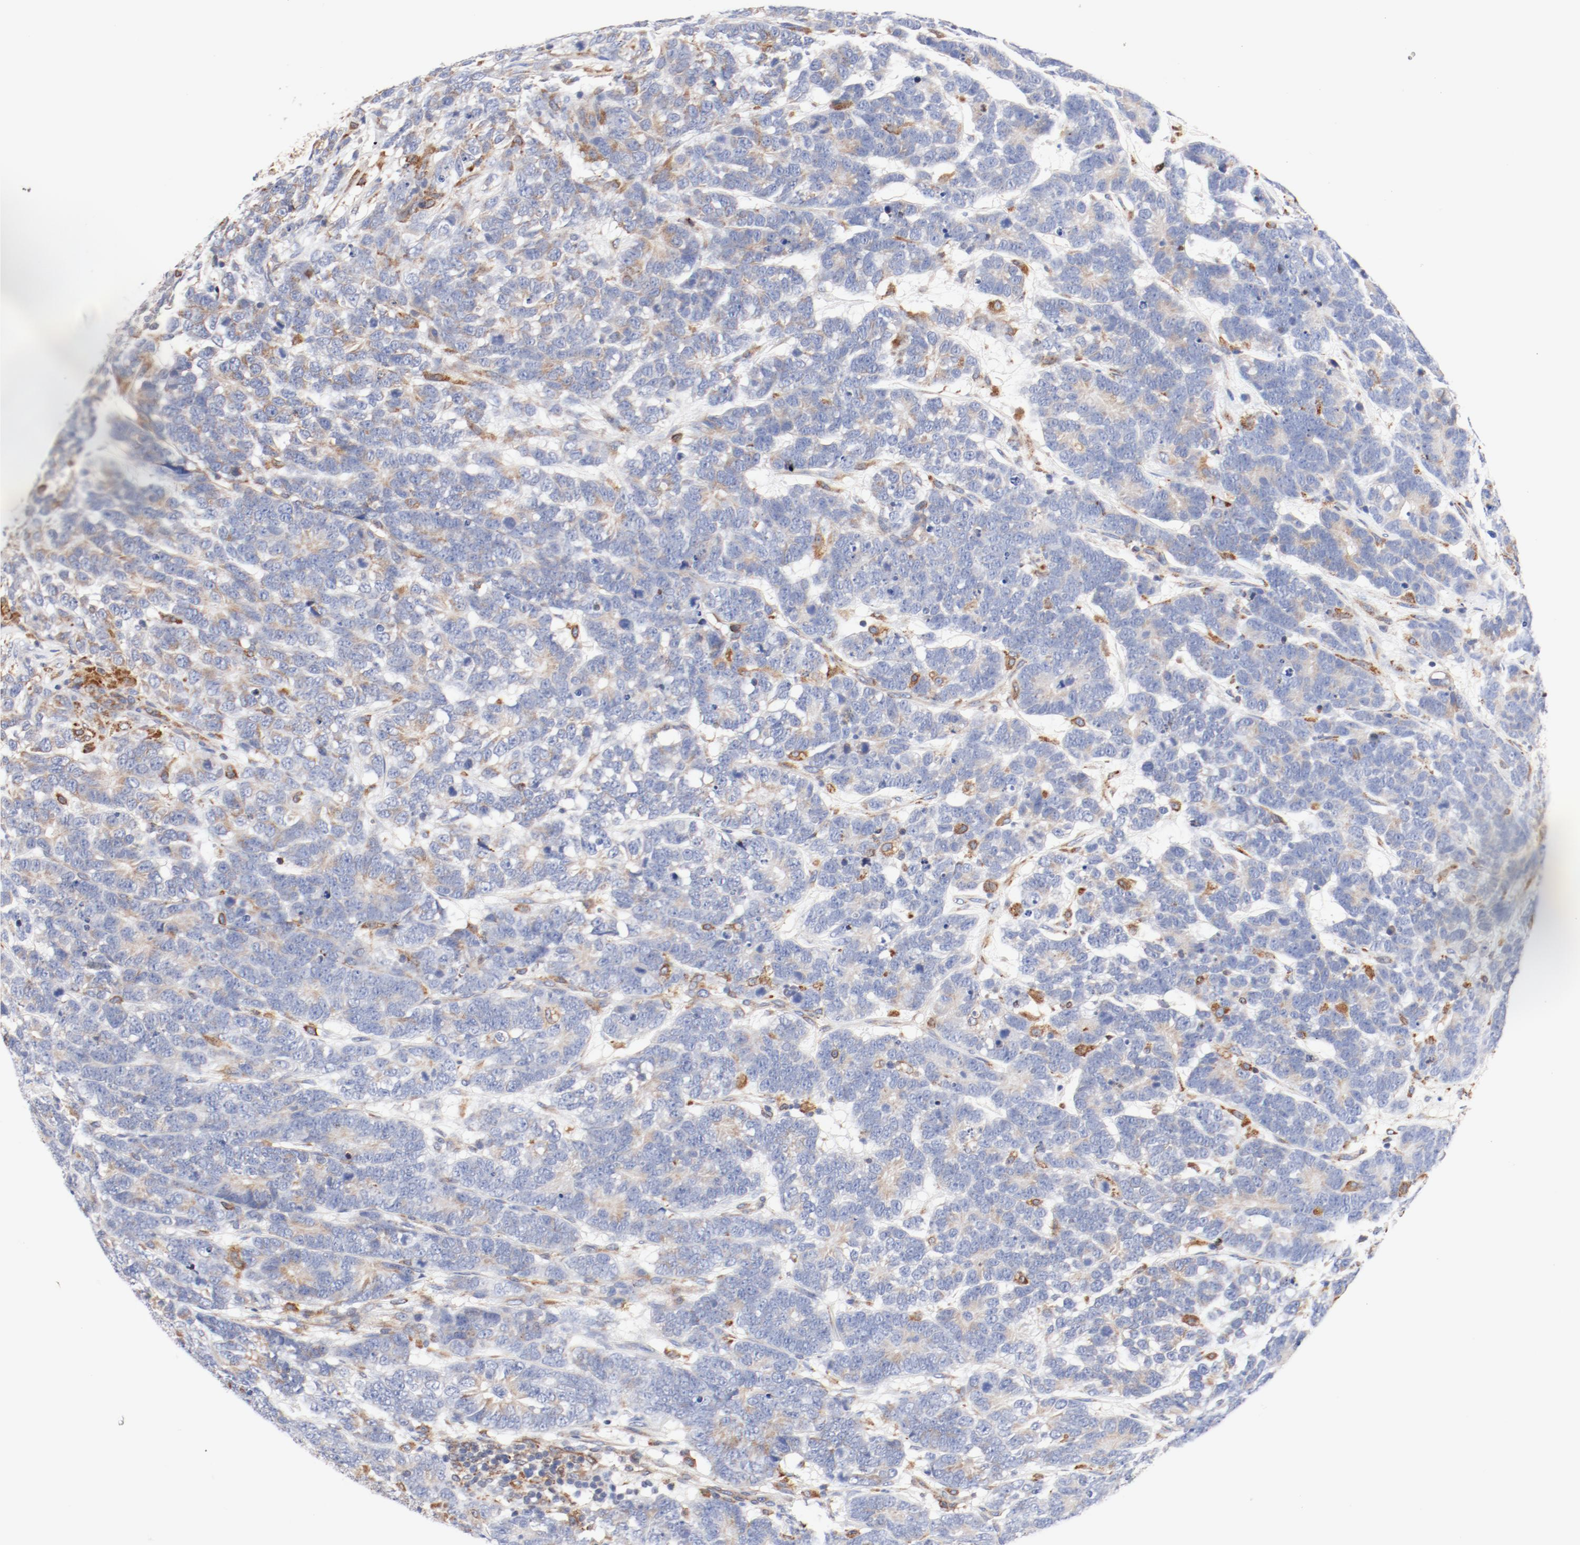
{"staining": {"intensity": "moderate", "quantity": "25%-75%", "location": "cytoplasmic/membranous"}, "tissue": "testis cancer", "cell_type": "Tumor cells", "image_type": "cancer", "snomed": [{"axis": "morphology", "description": "Carcinoma, Embryonal, NOS"}, {"axis": "topography", "description": "Testis"}], "caption": "Embryonal carcinoma (testis) tissue demonstrates moderate cytoplasmic/membranous staining in approximately 25%-75% of tumor cells", "gene": "PDPK1", "patient": {"sex": "male", "age": 26}}